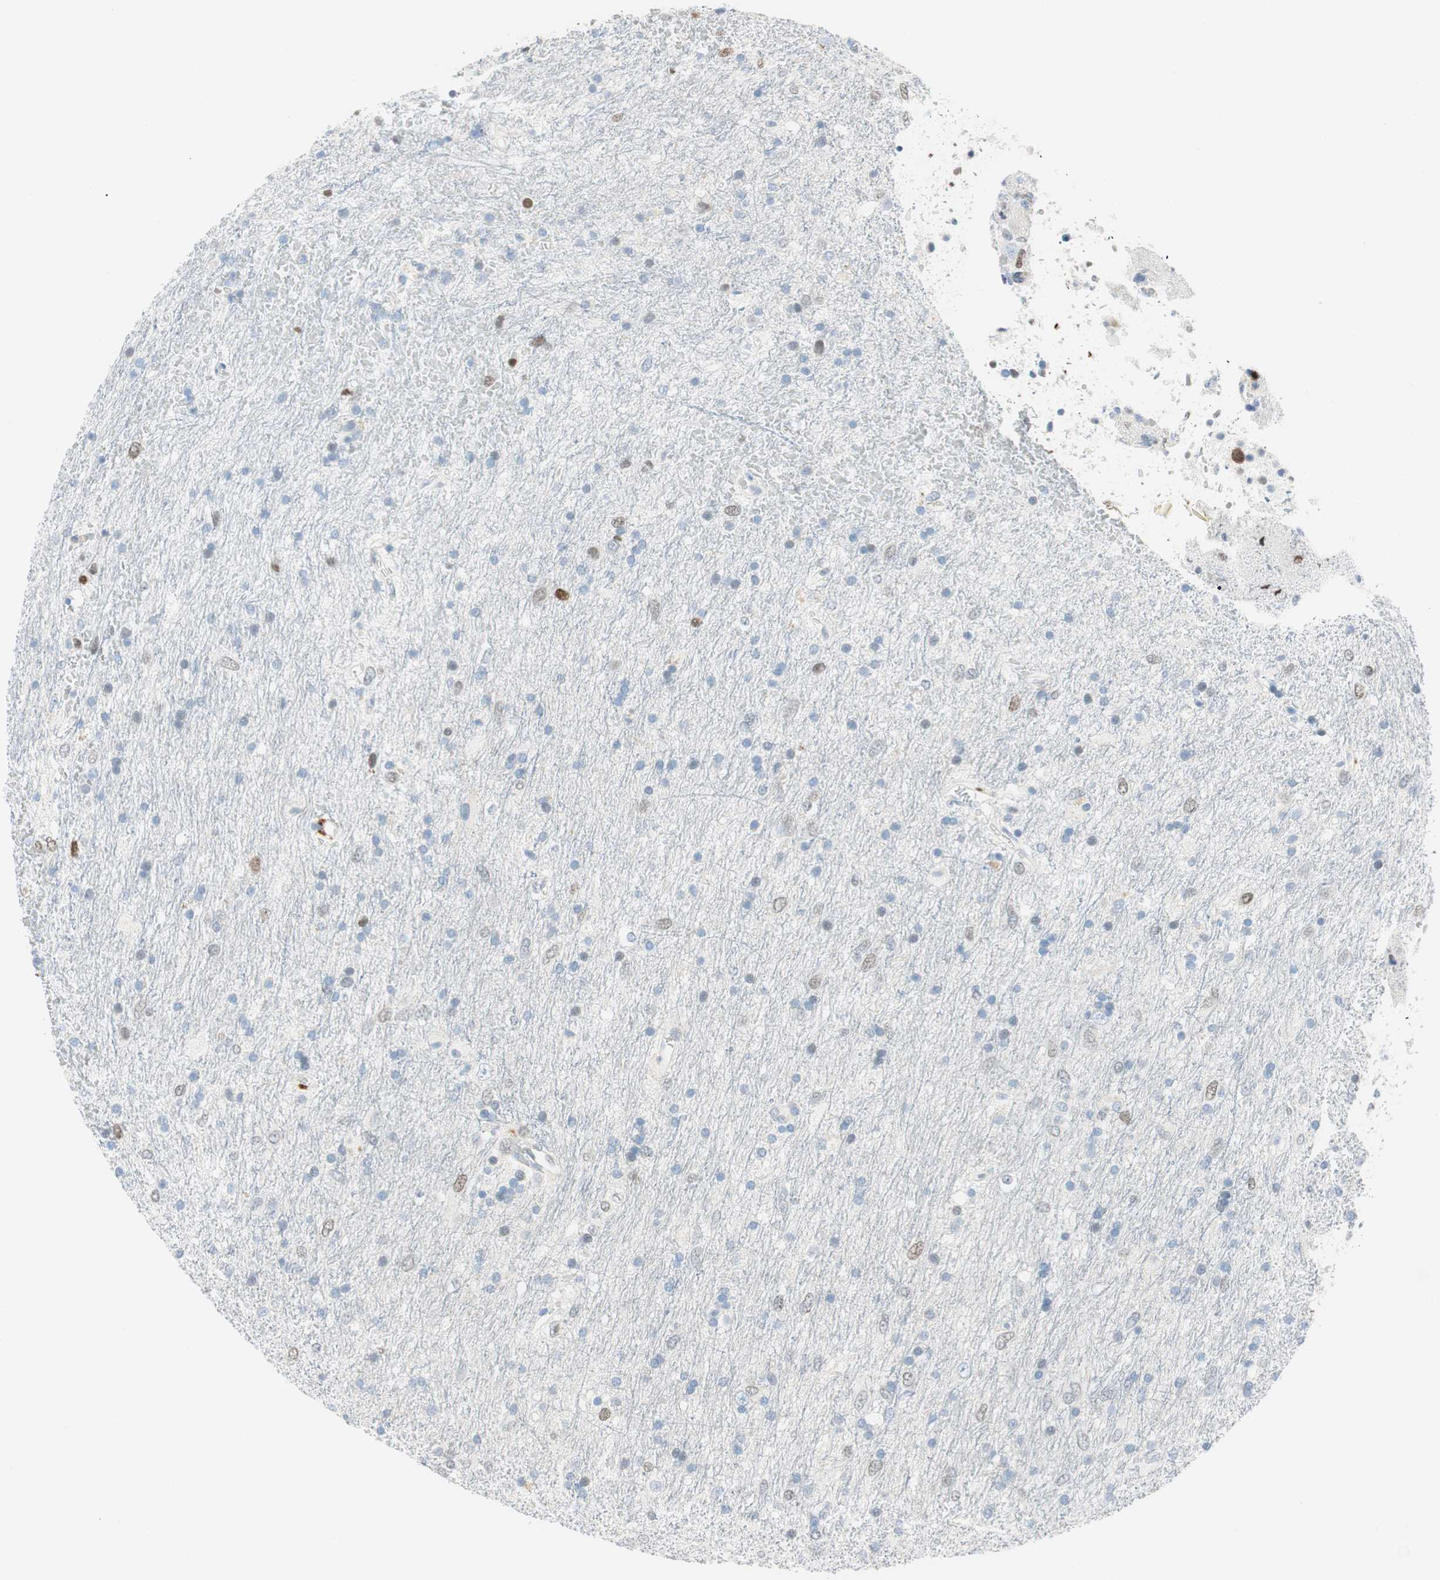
{"staining": {"intensity": "moderate", "quantity": "<25%", "location": "nuclear"}, "tissue": "glioma", "cell_type": "Tumor cells", "image_type": "cancer", "snomed": [{"axis": "morphology", "description": "Glioma, malignant, Low grade"}, {"axis": "topography", "description": "Brain"}], "caption": "Moderate nuclear expression is appreciated in about <25% of tumor cells in low-grade glioma (malignant).", "gene": "EZH2", "patient": {"sex": "male", "age": 77}}